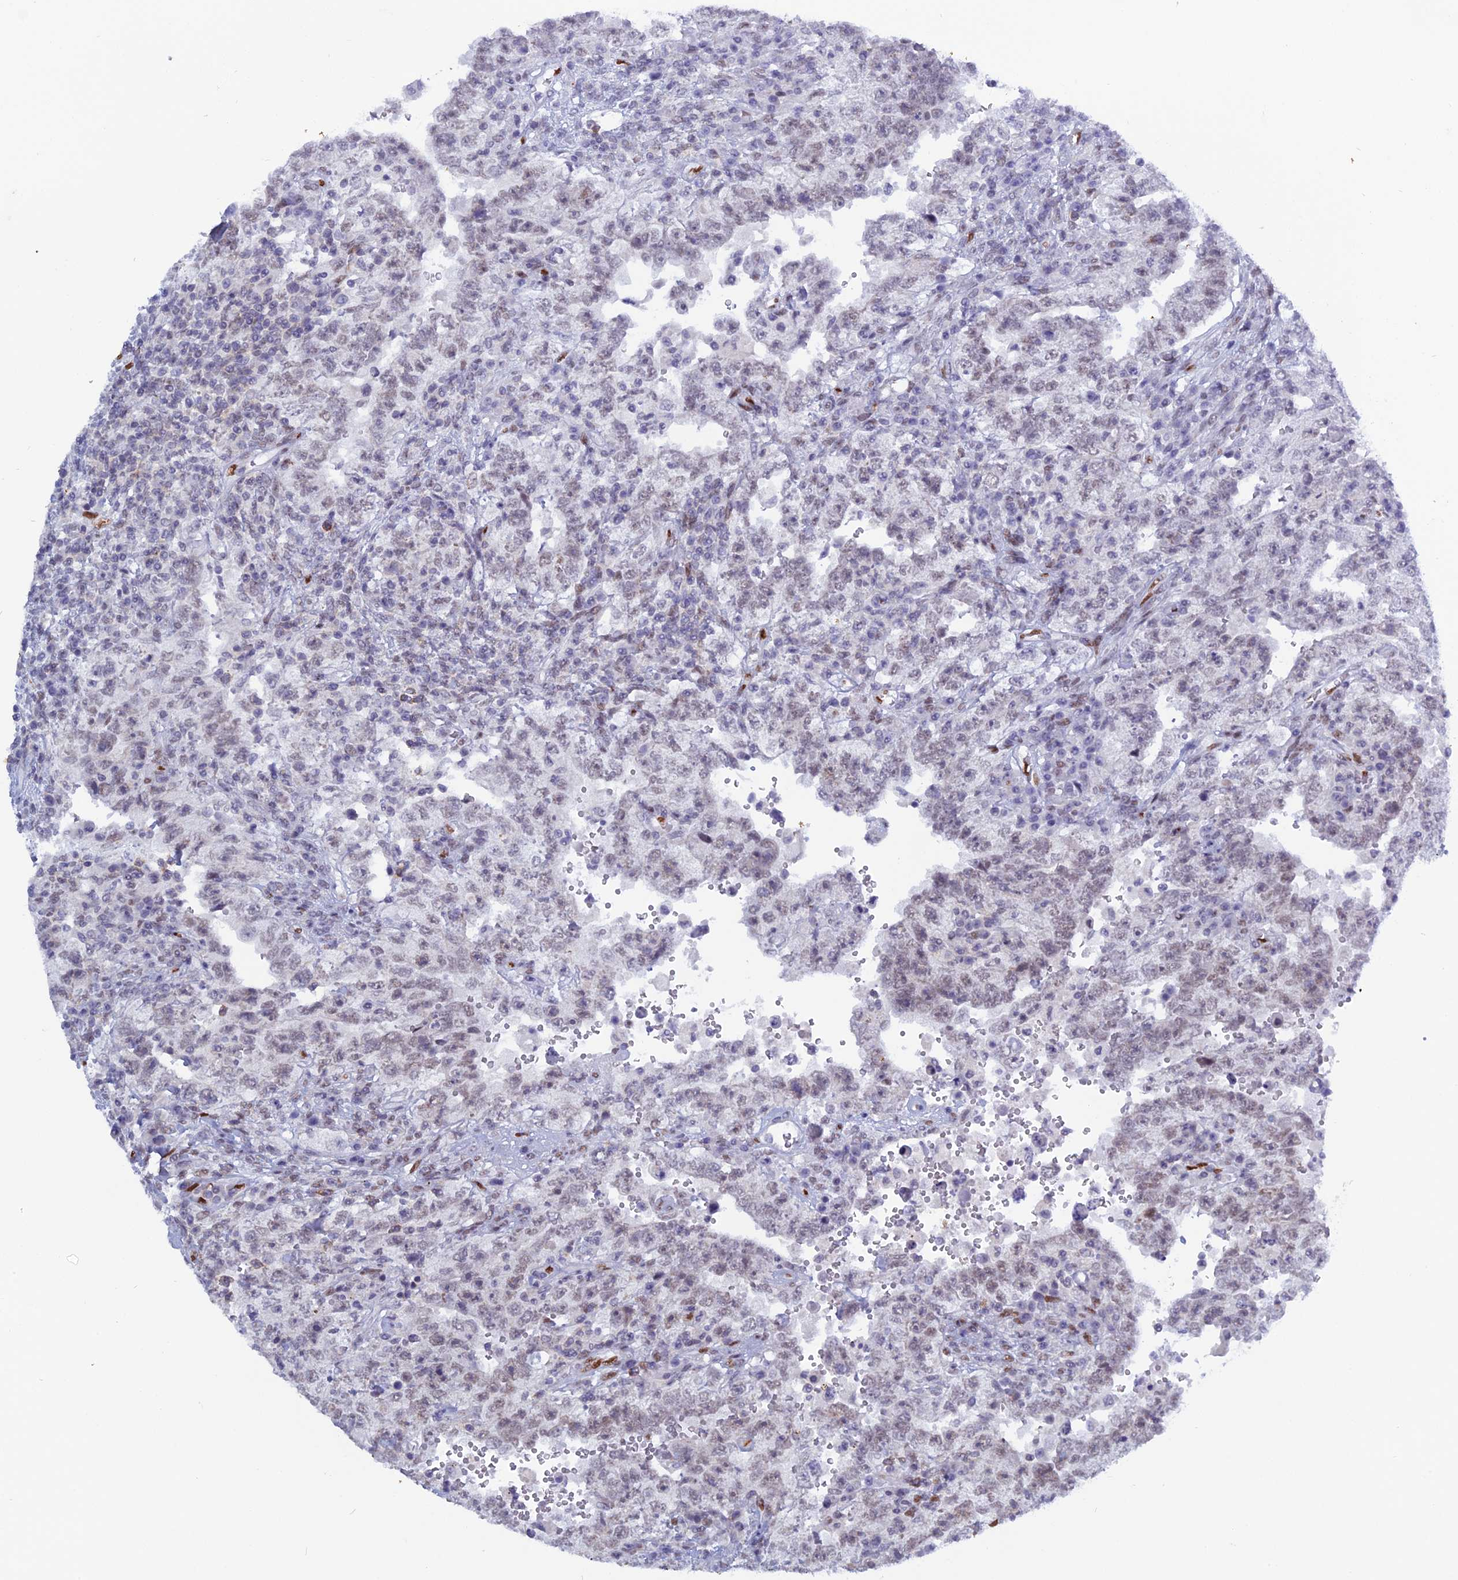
{"staining": {"intensity": "weak", "quantity": "<25%", "location": "nuclear"}, "tissue": "testis cancer", "cell_type": "Tumor cells", "image_type": "cancer", "snomed": [{"axis": "morphology", "description": "Carcinoma, Embryonal, NOS"}, {"axis": "topography", "description": "Testis"}], "caption": "Immunohistochemistry (IHC) histopathology image of testis cancer stained for a protein (brown), which displays no positivity in tumor cells. The staining was performed using DAB to visualize the protein expression in brown, while the nuclei were stained in blue with hematoxylin (Magnification: 20x).", "gene": "NOL4L", "patient": {"sex": "male", "age": 26}}